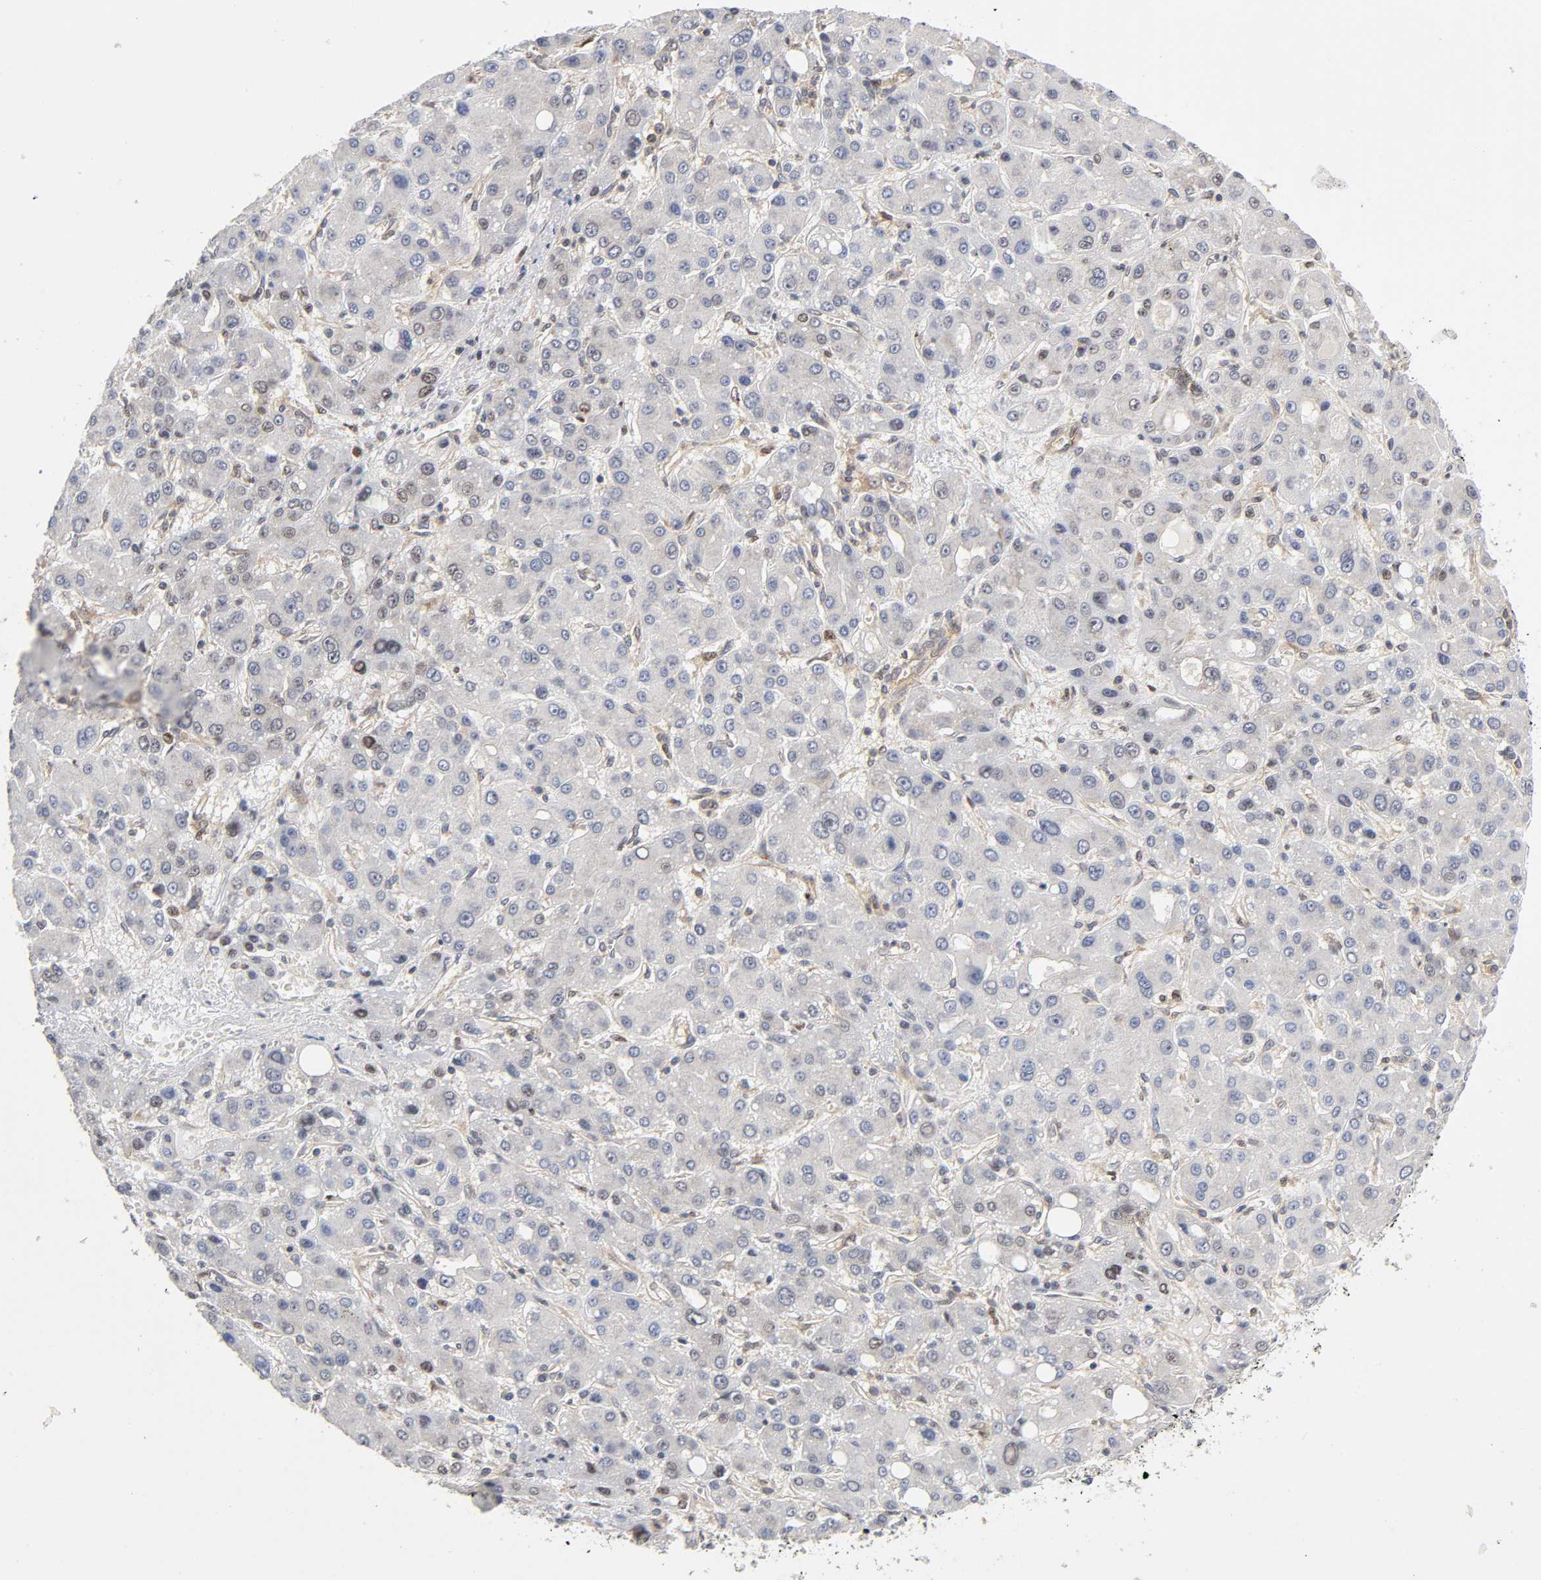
{"staining": {"intensity": "negative", "quantity": "none", "location": "none"}, "tissue": "liver cancer", "cell_type": "Tumor cells", "image_type": "cancer", "snomed": [{"axis": "morphology", "description": "Carcinoma, Hepatocellular, NOS"}, {"axis": "topography", "description": "Liver"}], "caption": "Tumor cells are negative for protein expression in human liver cancer. (Immunohistochemistry (ihc), brightfield microscopy, high magnification).", "gene": "PAFAH1B1", "patient": {"sex": "male", "age": 55}}